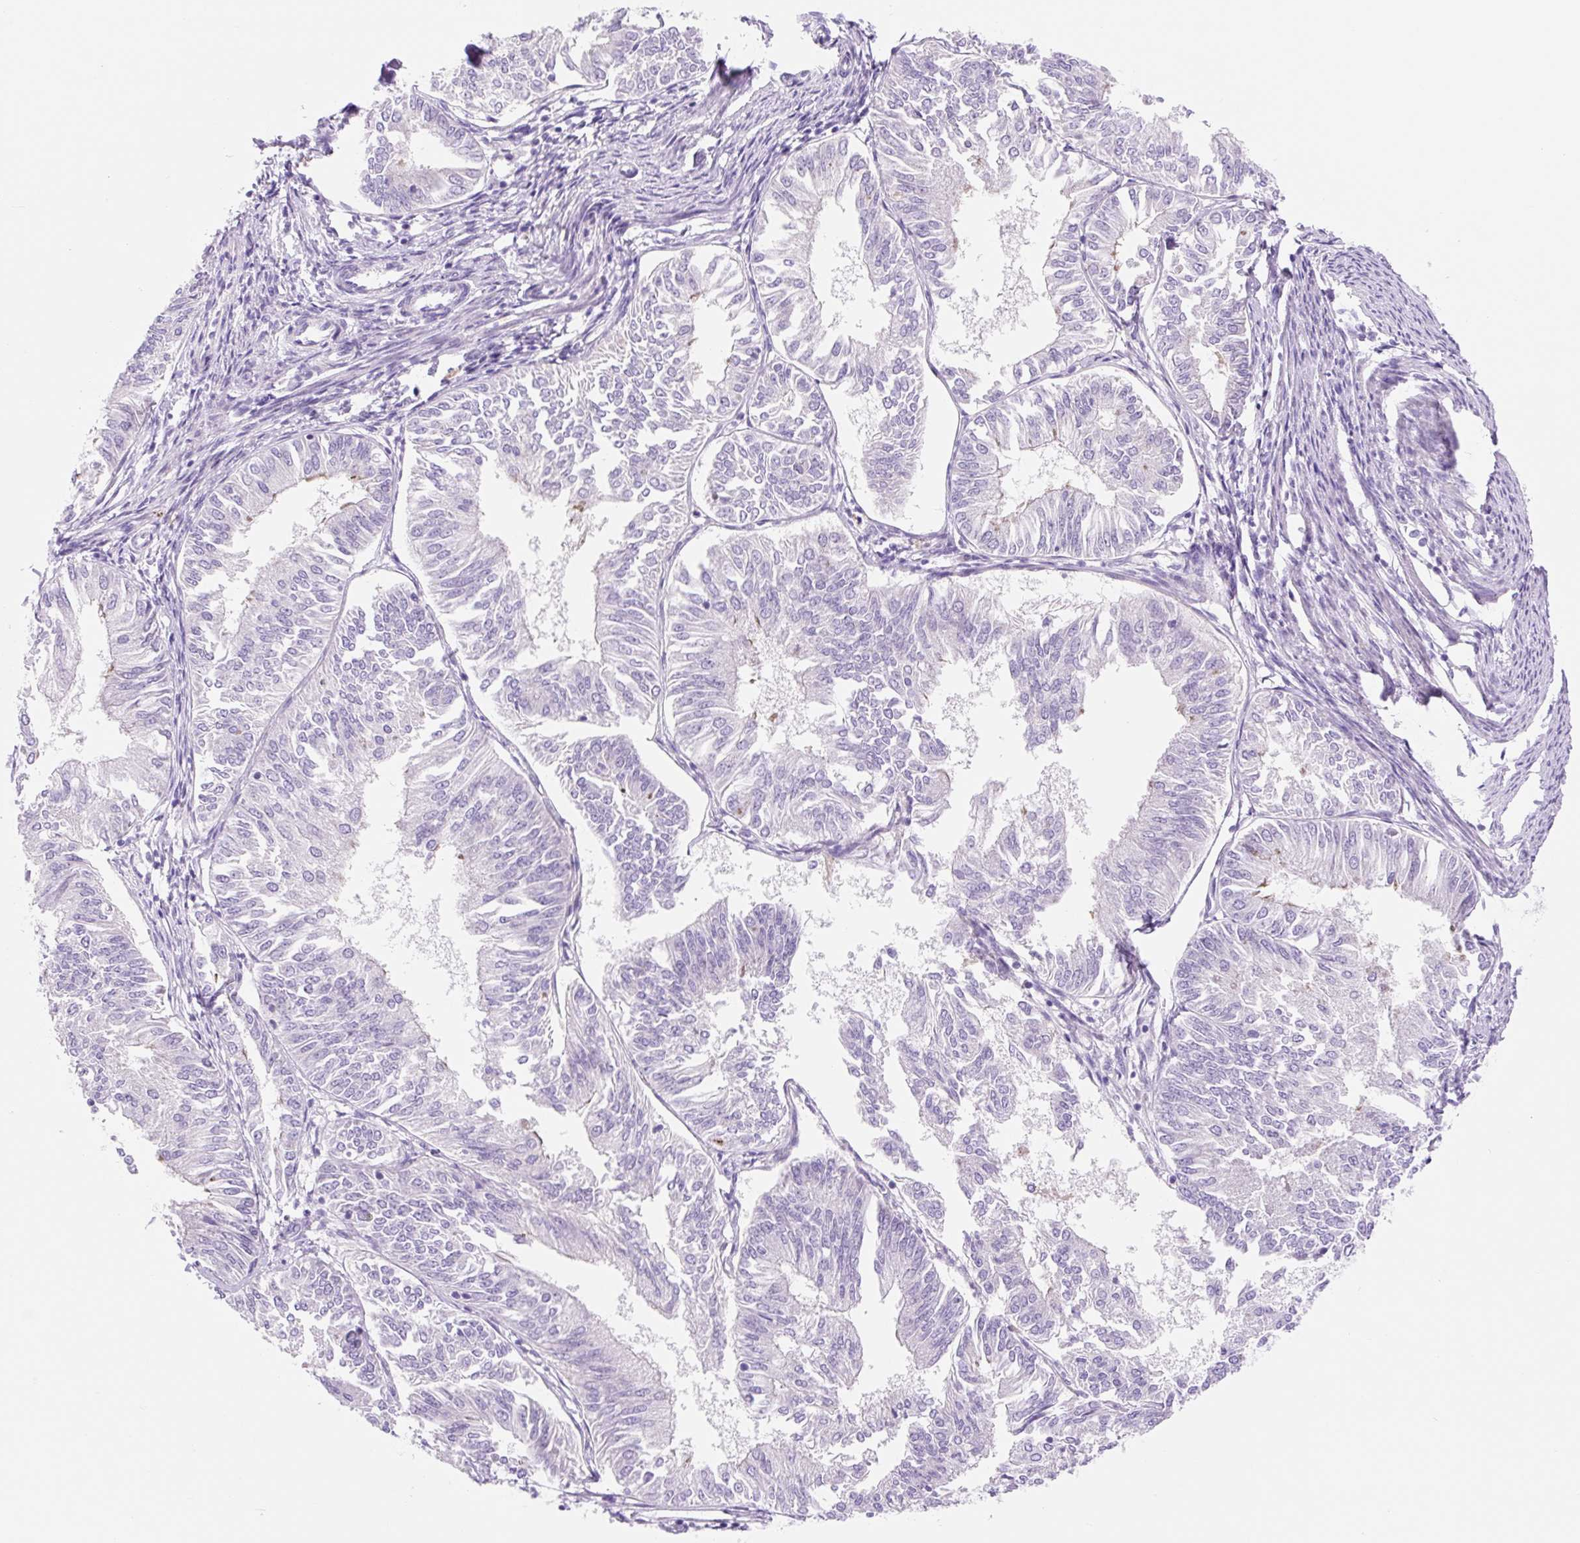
{"staining": {"intensity": "negative", "quantity": "none", "location": "none"}, "tissue": "endometrial cancer", "cell_type": "Tumor cells", "image_type": "cancer", "snomed": [{"axis": "morphology", "description": "Adenocarcinoma, NOS"}, {"axis": "topography", "description": "Endometrium"}], "caption": "Immunohistochemistry photomicrograph of endometrial cancer (adenocarcinoma) stained for a protein (brown), which reveals no expression in tumor cells.", "gene": "ZNF121", "patient": {"sex": "female", "age": 58}}